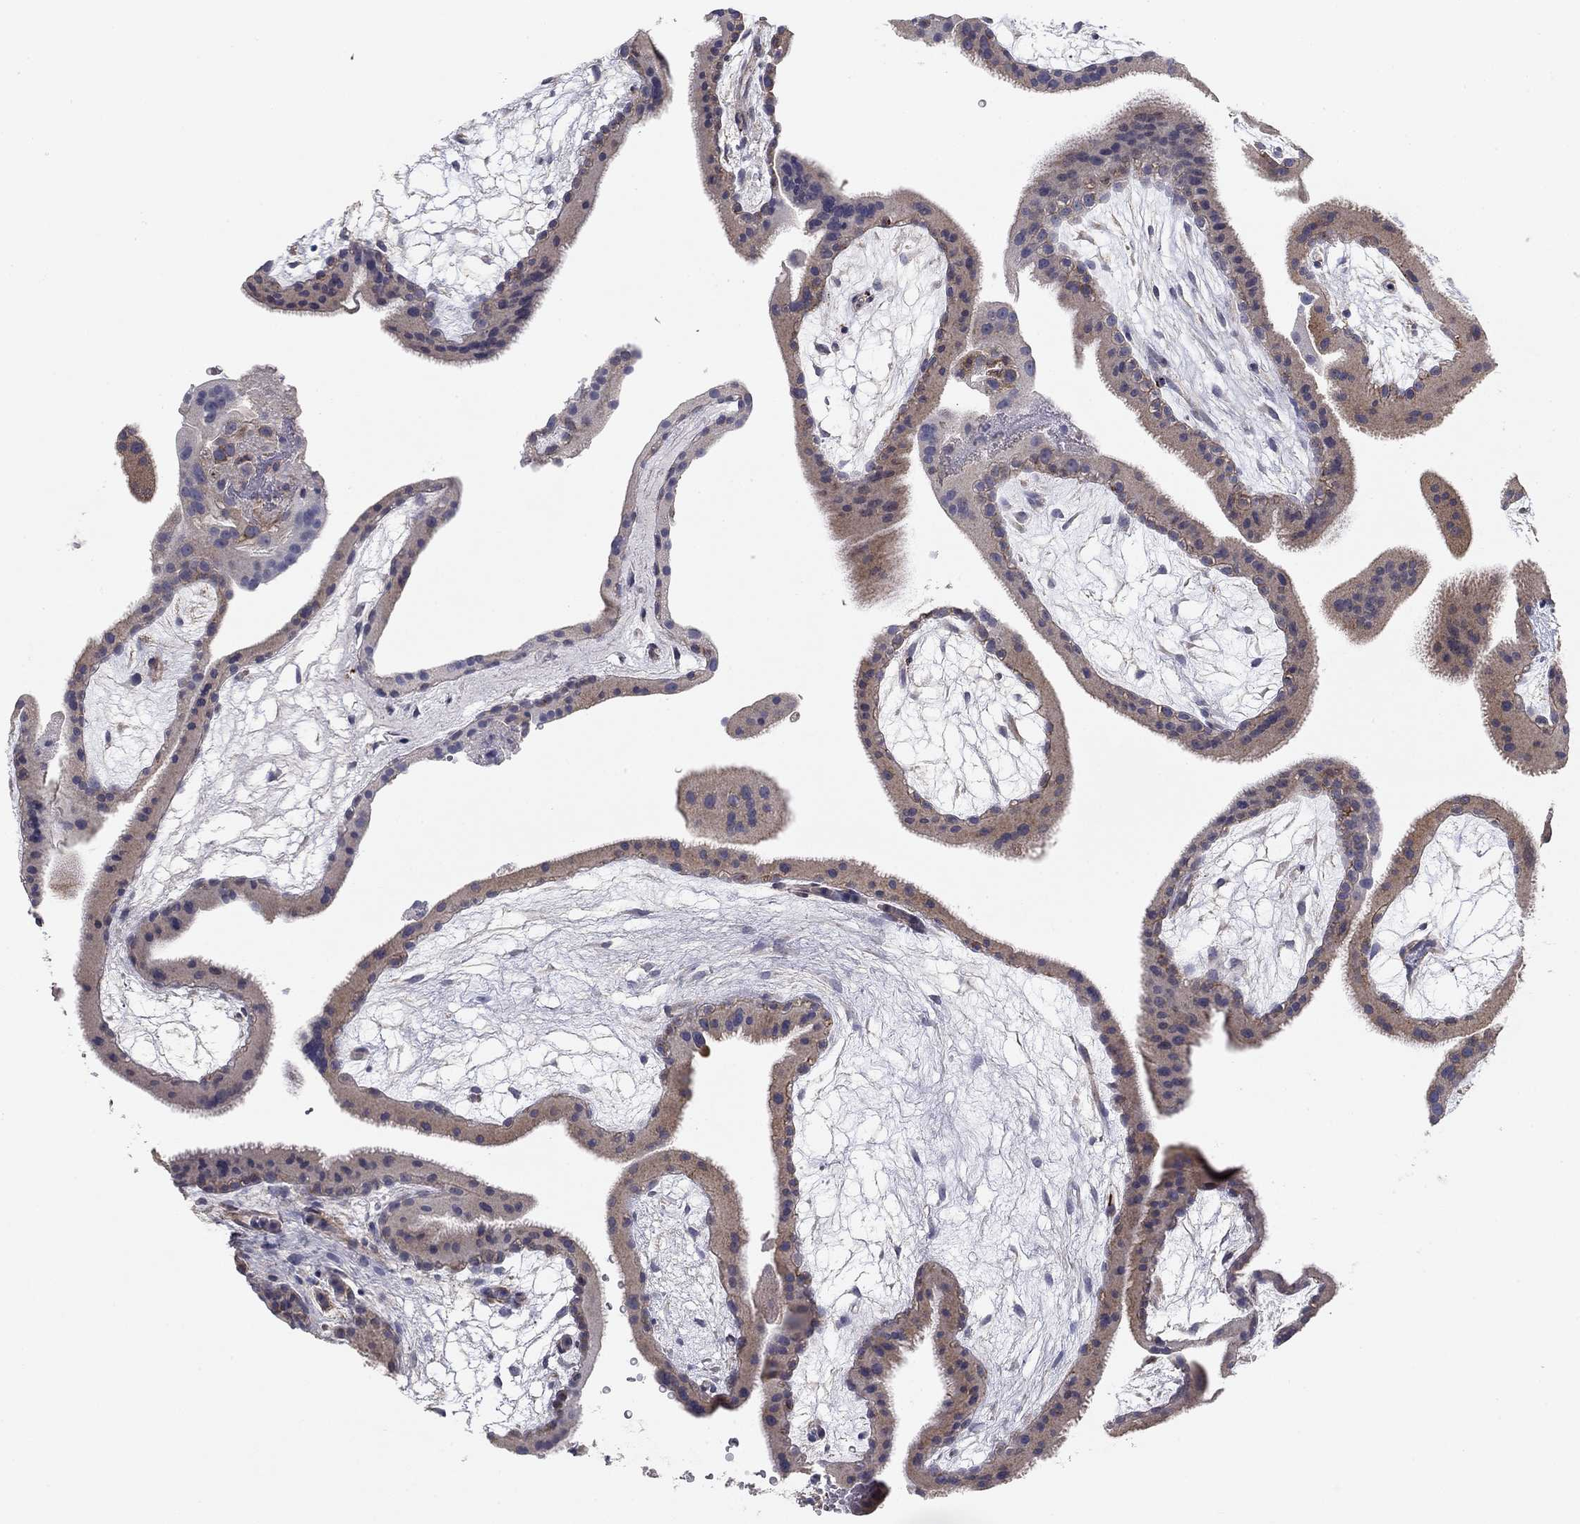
{"staining": {"intensity": "negative", "quantity": "none", "location": "none"}, "tissue": "placenta", "cell_type": "Decidual cells", "image_type": "normal", "snomed": [{"axis": "morphology", "description": "Normal tissue, NOS"}, {"axis": "topography", "description": "Placenta"}], "caption": "There is no significant staining in decidual cells of placenta. (DAB immunohistochemistry (IHC) with hematoxylin counter stain).", "gene": "SEPTIN3", "patient": {"sex": "female", "age": 19}}